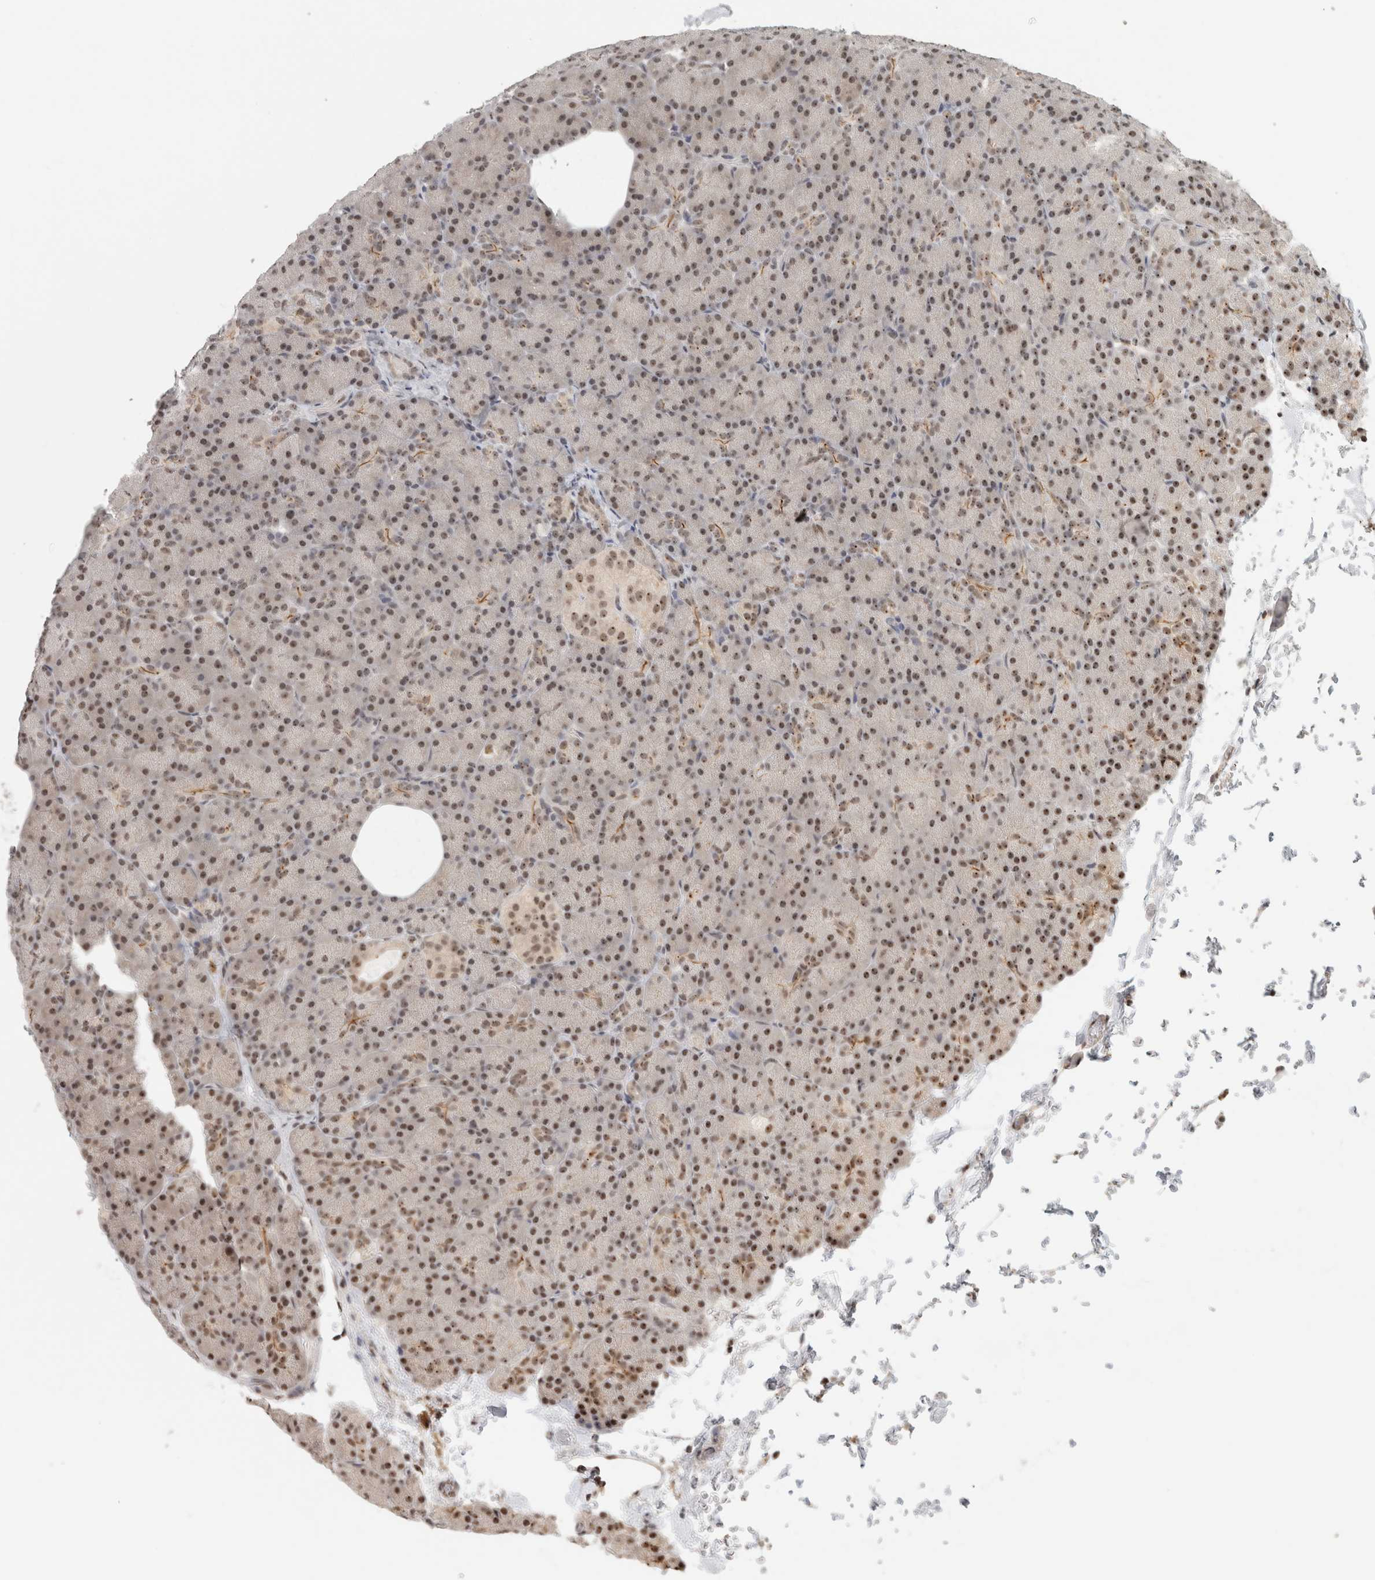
{"staining": {"intensity": "strong", "quantity": "25%-75%", "location": "nuclear"}, "tissue": "pancreas", "cell_type": "Exocrine glandular cells", "image_type": "normal", "snomed": [{"axis": "morphology", "description": "Normal tissue, NOS"}, {"axis": "topography", "description": "Pancreas"}], "caption": "A high-resolution micrograph shows IHC staining of benign pancreas, which exhibits strong nuclear positivity in about 25%-75% of exocrine glandular cells.", "gene": "EBNA1BP2", "patient": {"sex": "female", "age": 43}}